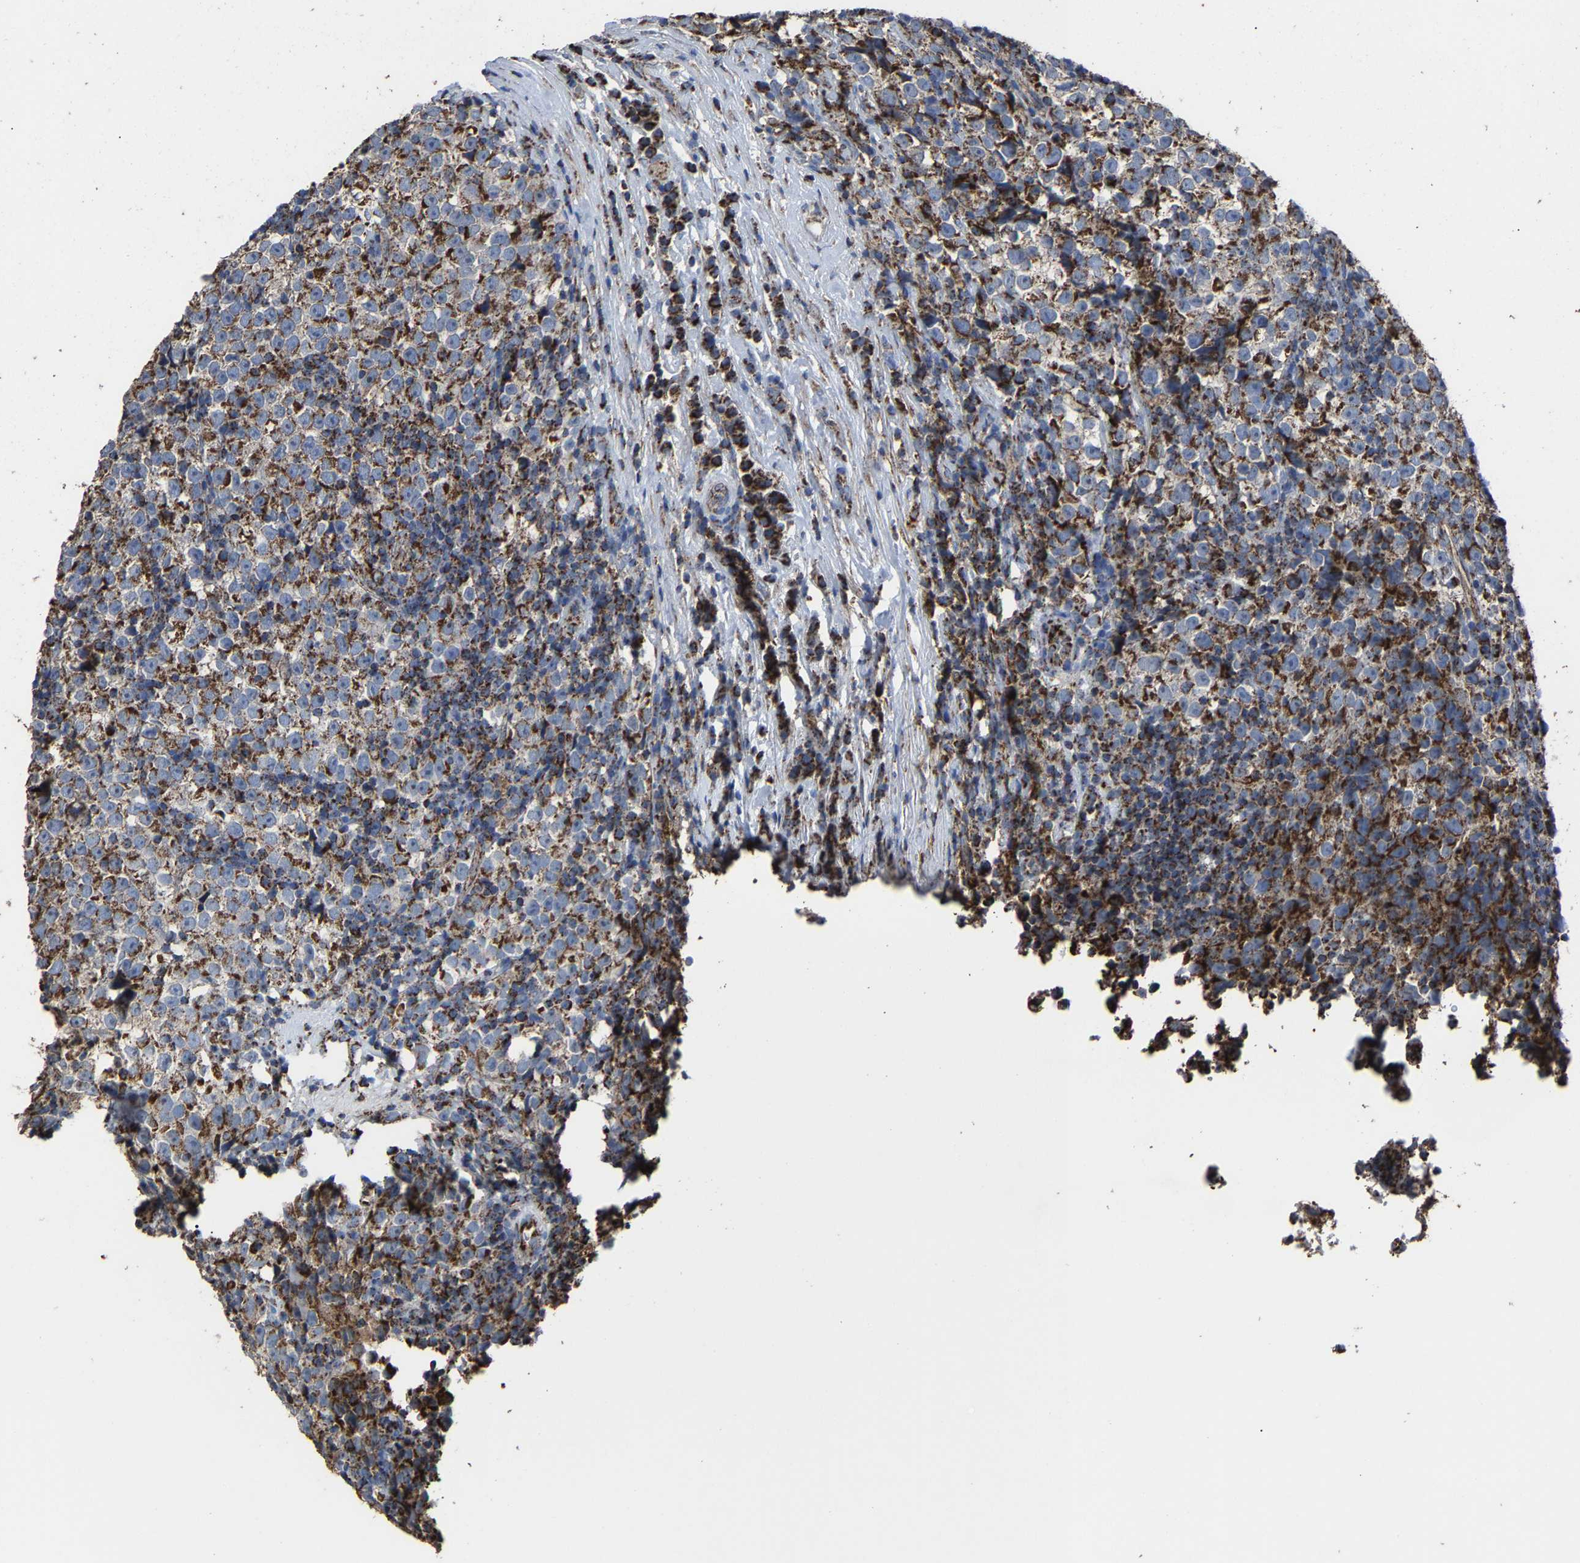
{"staining": {"intensity": "moderate", "quantity": ">75%", "location": "cytoplasmic/membranous"}, "tissue": "testis cancer", "cell_type": "Tumor cells", "image_type": "cancer", "snomed": [{"axis": "morphology", "description": "Normal tissue, NOS"}, {"axis": "morphology", "description": "Seminoma, NOS"}, {"axis": "topography", "description": "Testis"}], "caption": "A micrograph of testis cancer (seminoma) stained for a protein displays moderate cytoplasmic/membranous brown staining in tumor cells. The protein is shown in brown color, while the nuclei are stained blue.", "gene": "NDUFV3", "patient": {"sex": "male", "age": 43}}